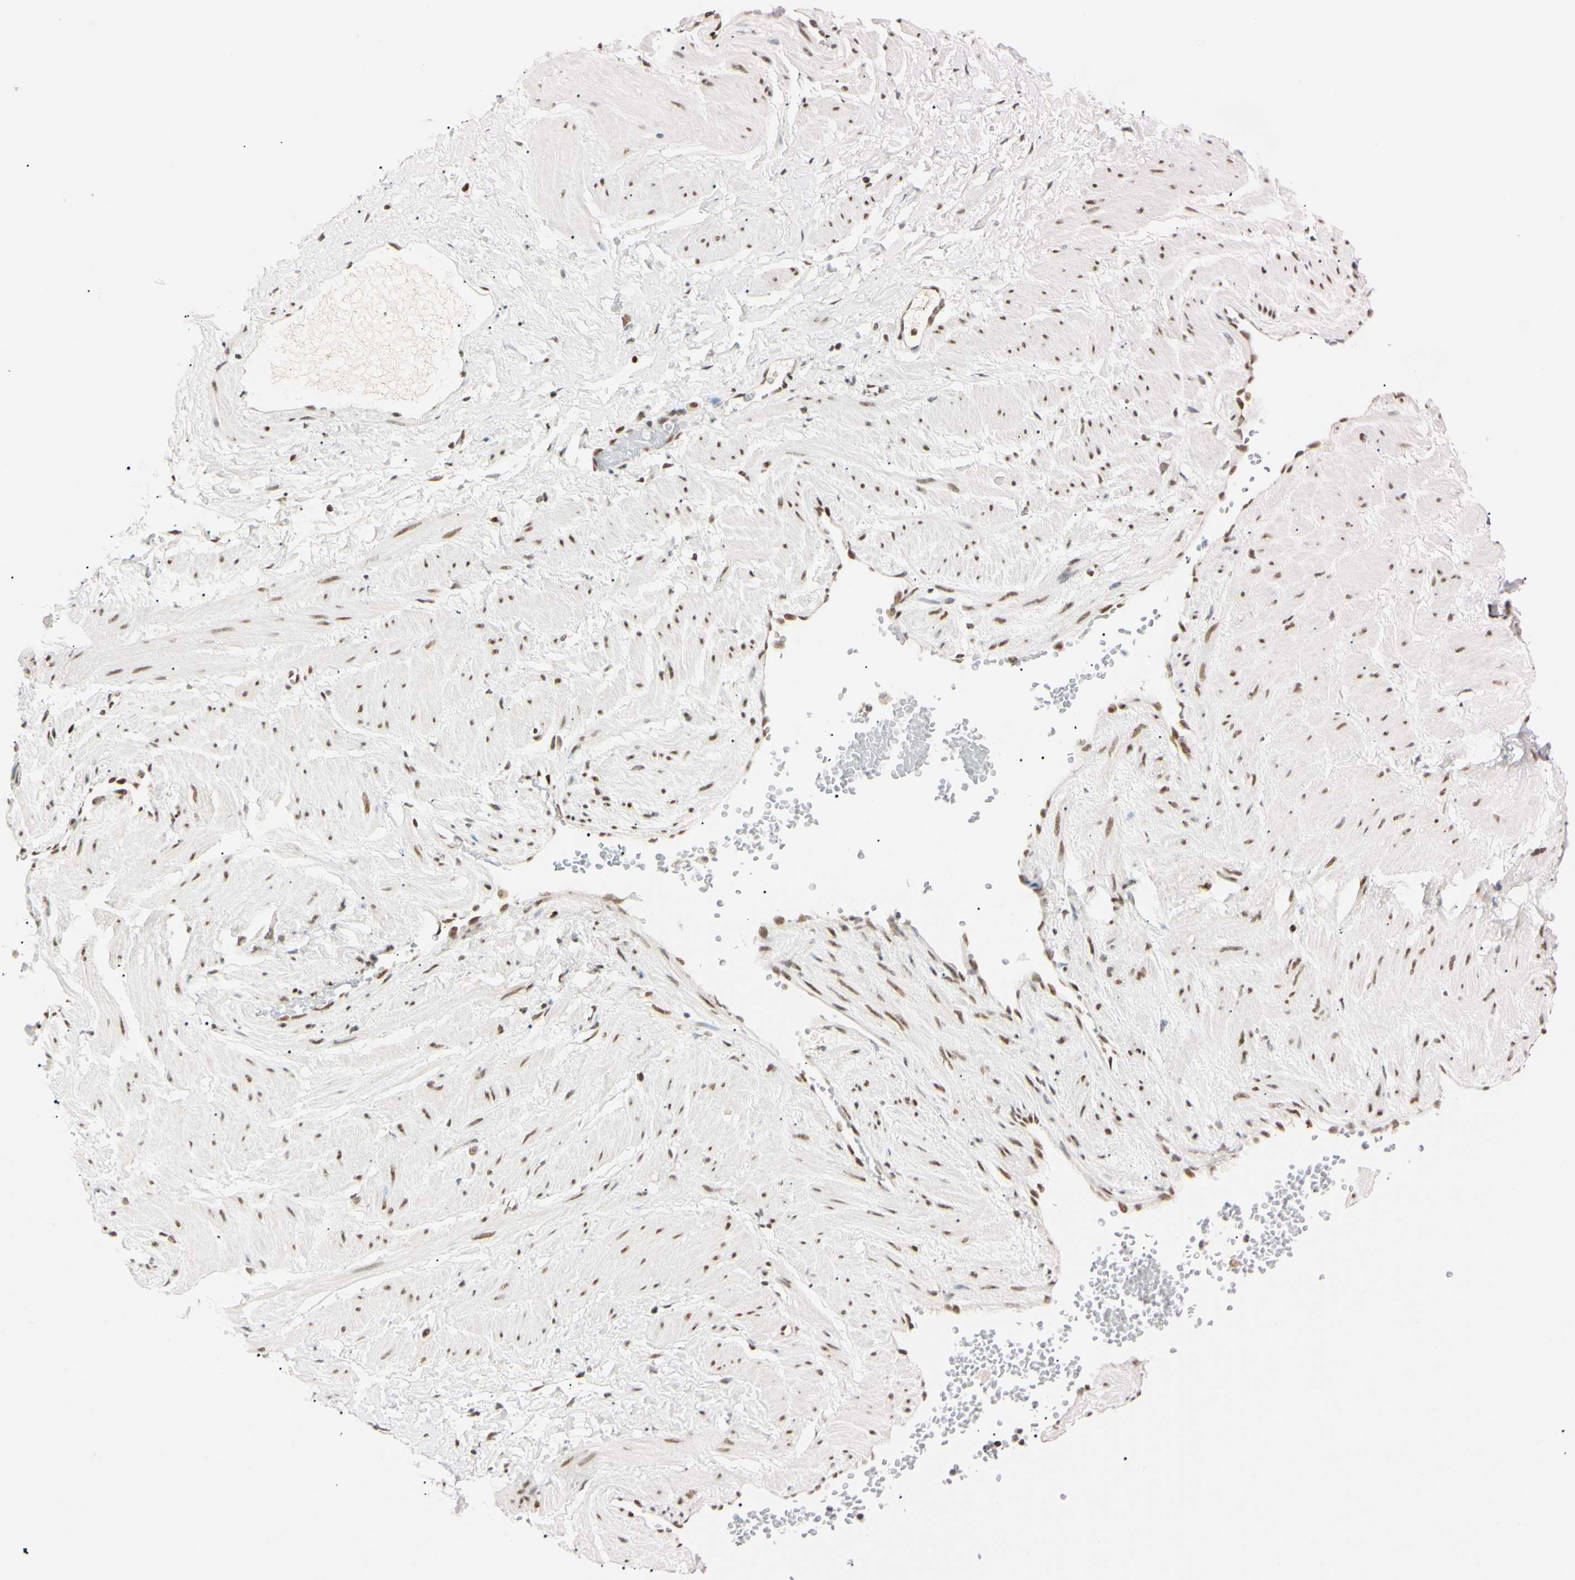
{"staining": {"intensity": "weak", "quantity": ">75%", "location": "nuclear"}, "tissue": "adipose tissue", "cell_type": "Adipocytes", "image_type": "normal", "snomed": [{"axis": "morphology", "description": "Normal tissue, NOS"}, {"axis": "topography", "description": "Soft tissue"}, {"axis": "topography", "description": "Vascular tissue"}], "caption": "Unremarkable adipose tissue was stained to show a protein in brown. There is low levels of weak nuclear staining in approximately >75% of adipocytes.", "gene": "ZNF134", "patient": {"sex": "female", "age": 35}}